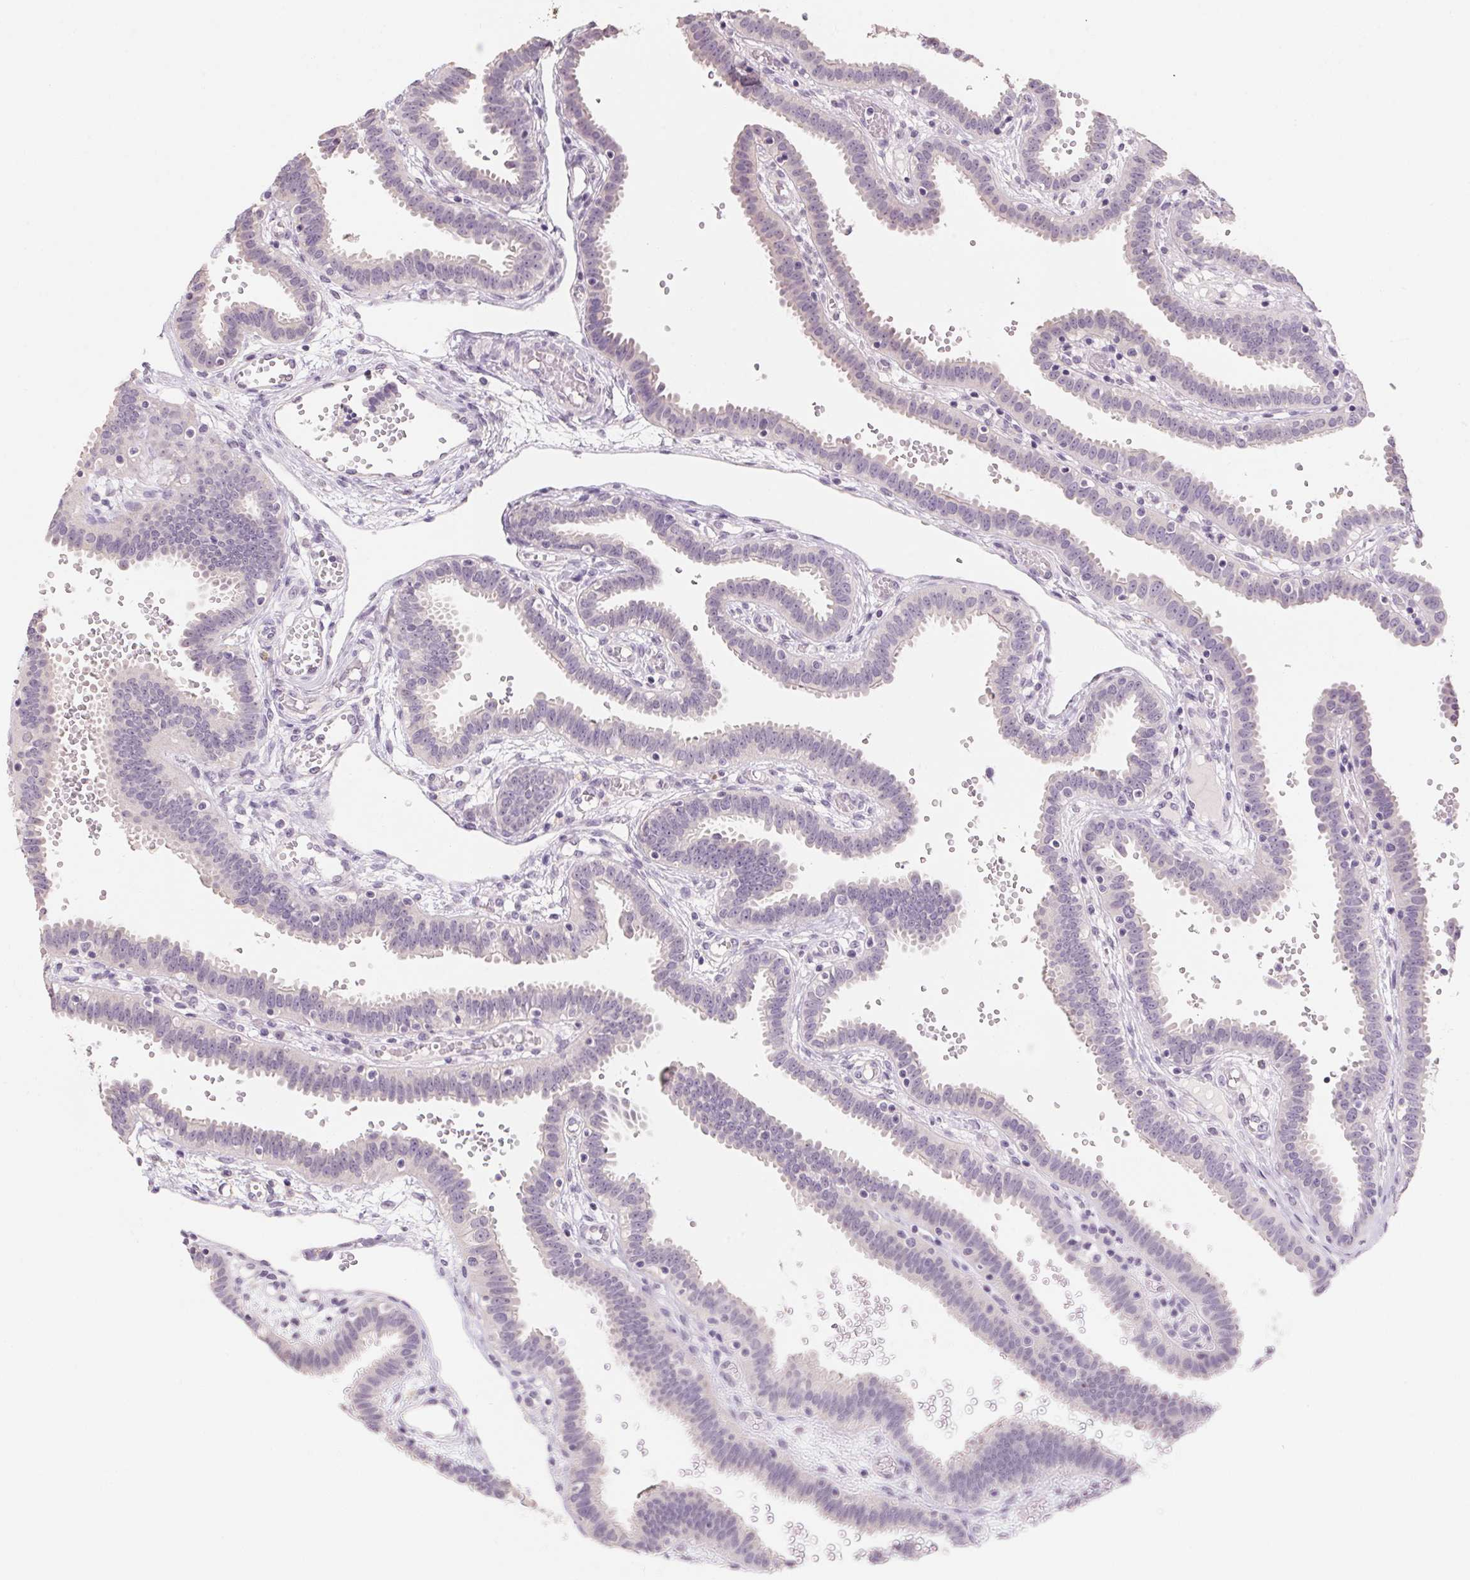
{"staining": {"intensity": "negative", "quantity": "none", "location": "none"}, "tissue": "fallopian tube", "cell_type": "Glandular cells", "image_type": "normal", "snomed": [{"axis": "morphology", "description": "Normal tissue, NOS"}, {"axis": "topography", "description": "Fallopian tube"}], "caption": "Glandular cells show no significant protein positivity in benign fallopian tube. (DAB (3,3'-diaminobenzidine) immunohistochemistry (IHC), high magnification).", "gene": "CAPZA3", "patient": {"sex": "female", "age": 37}}